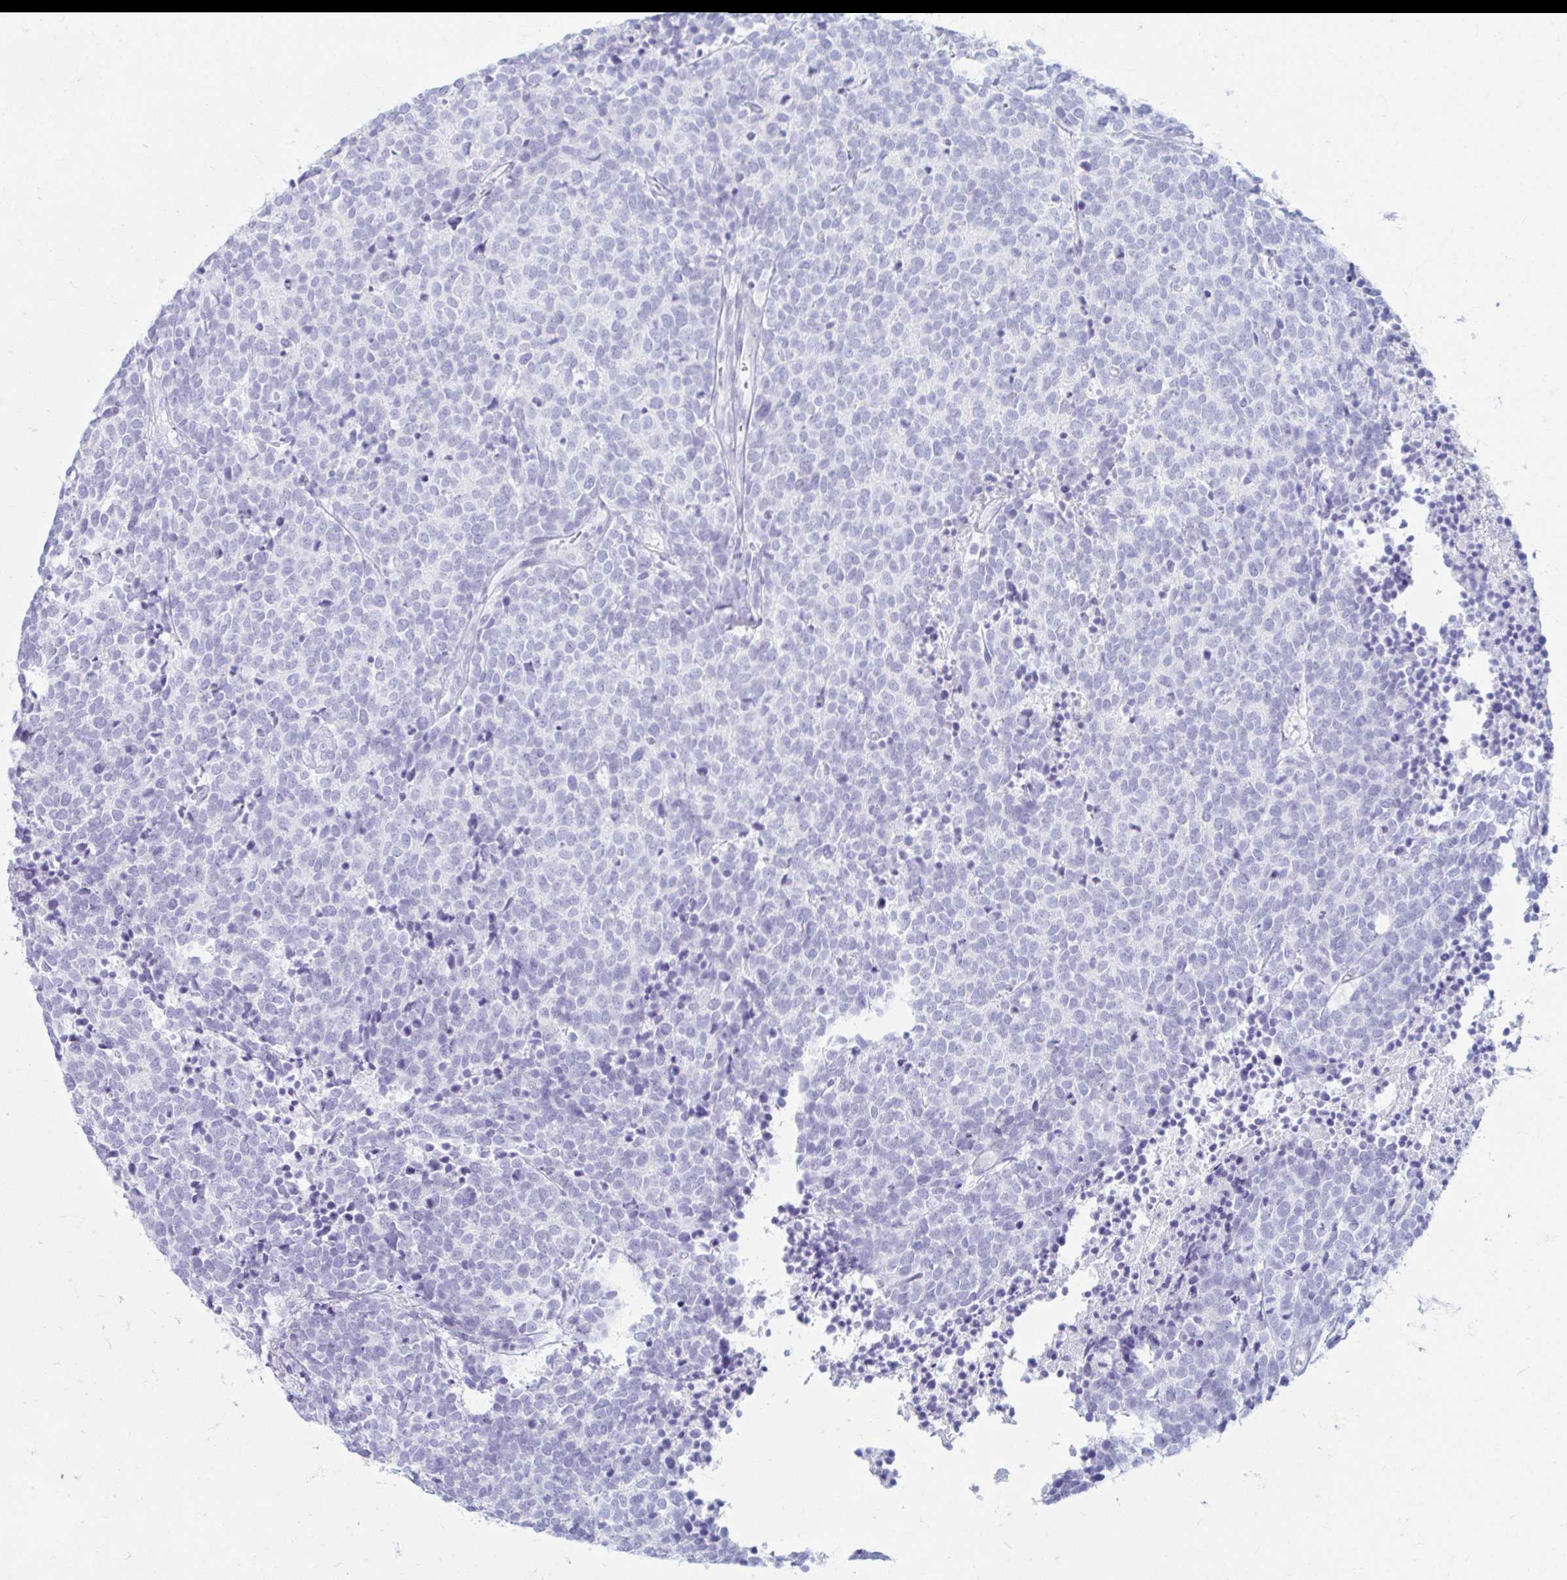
{"staining": {"intensity": "negative", "quantity": "none", "location": "none"}, "tissue": "carcinoid", "cell_type": "Tumor cells", "image_type": "cancer", "snomed": [{"axis": "morphology", "description": "Carcinoid, malignant, NOS"}, {"axis": "topography", "description": "Skin"}], "caption": "Tumor cells show no significant positivity in malignant carcinoid.", "gene": "ERICH6", "patient": {"sex": "female", "age": 79}}